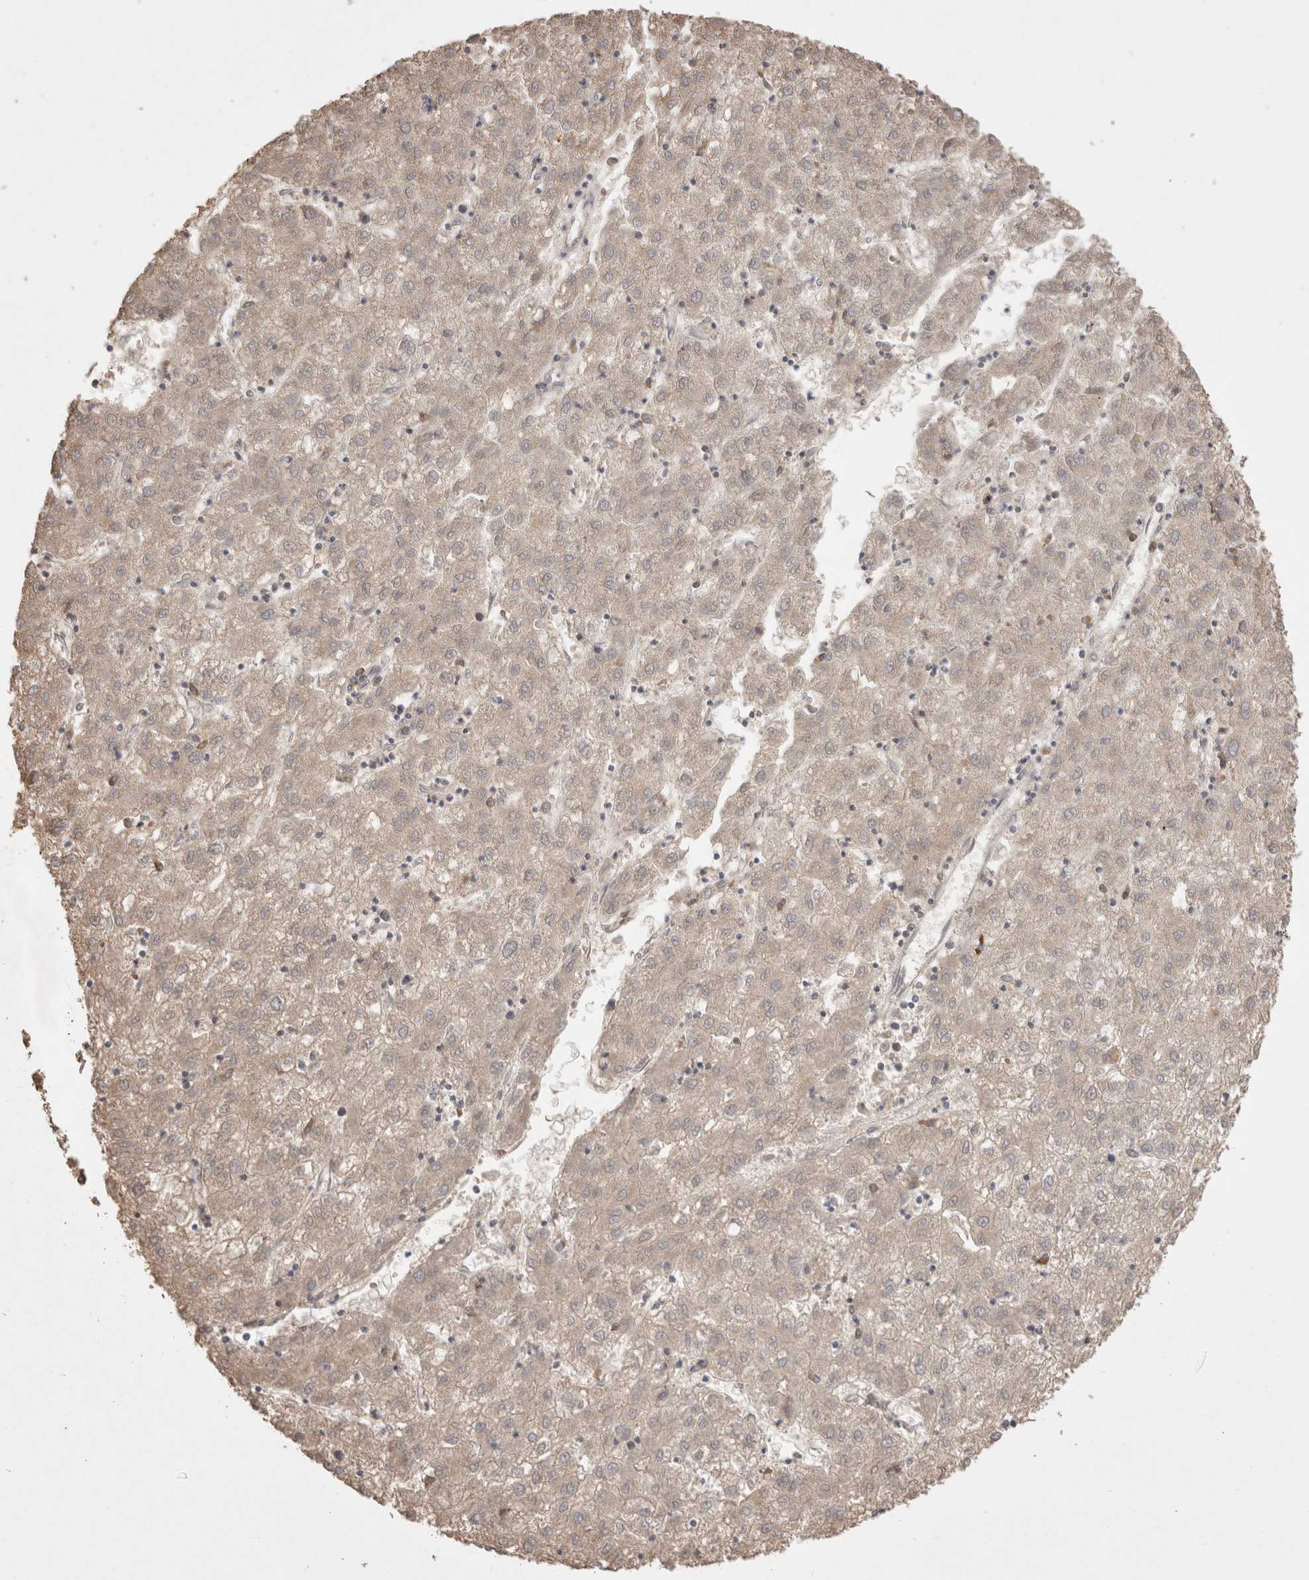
{"staining": {"intensity": "weak", "quantity": "25%-75%", "location": "cytoplasmic/membranous"}, "tissue": "liver cancer", "cell_type": "Tumor cells", "image_type": "cancer", "snomed": [{"axis": "morphology", "description": "Carcinoma, Hepatocellular, NOS"}, {"axis": "topography", "description": "Liver"}], "caption": "This image demonstrates hepatocellular carcinoma (liver) stained with immunohistochemistry (IHC) to label a protein in brown. The cytoplasmic/membranous of tumor cells show weak positivity for the protein. Nuclei are counter-stained blue.", "gene": "HROB", "patient": {"sex": "male", "age": 72}}